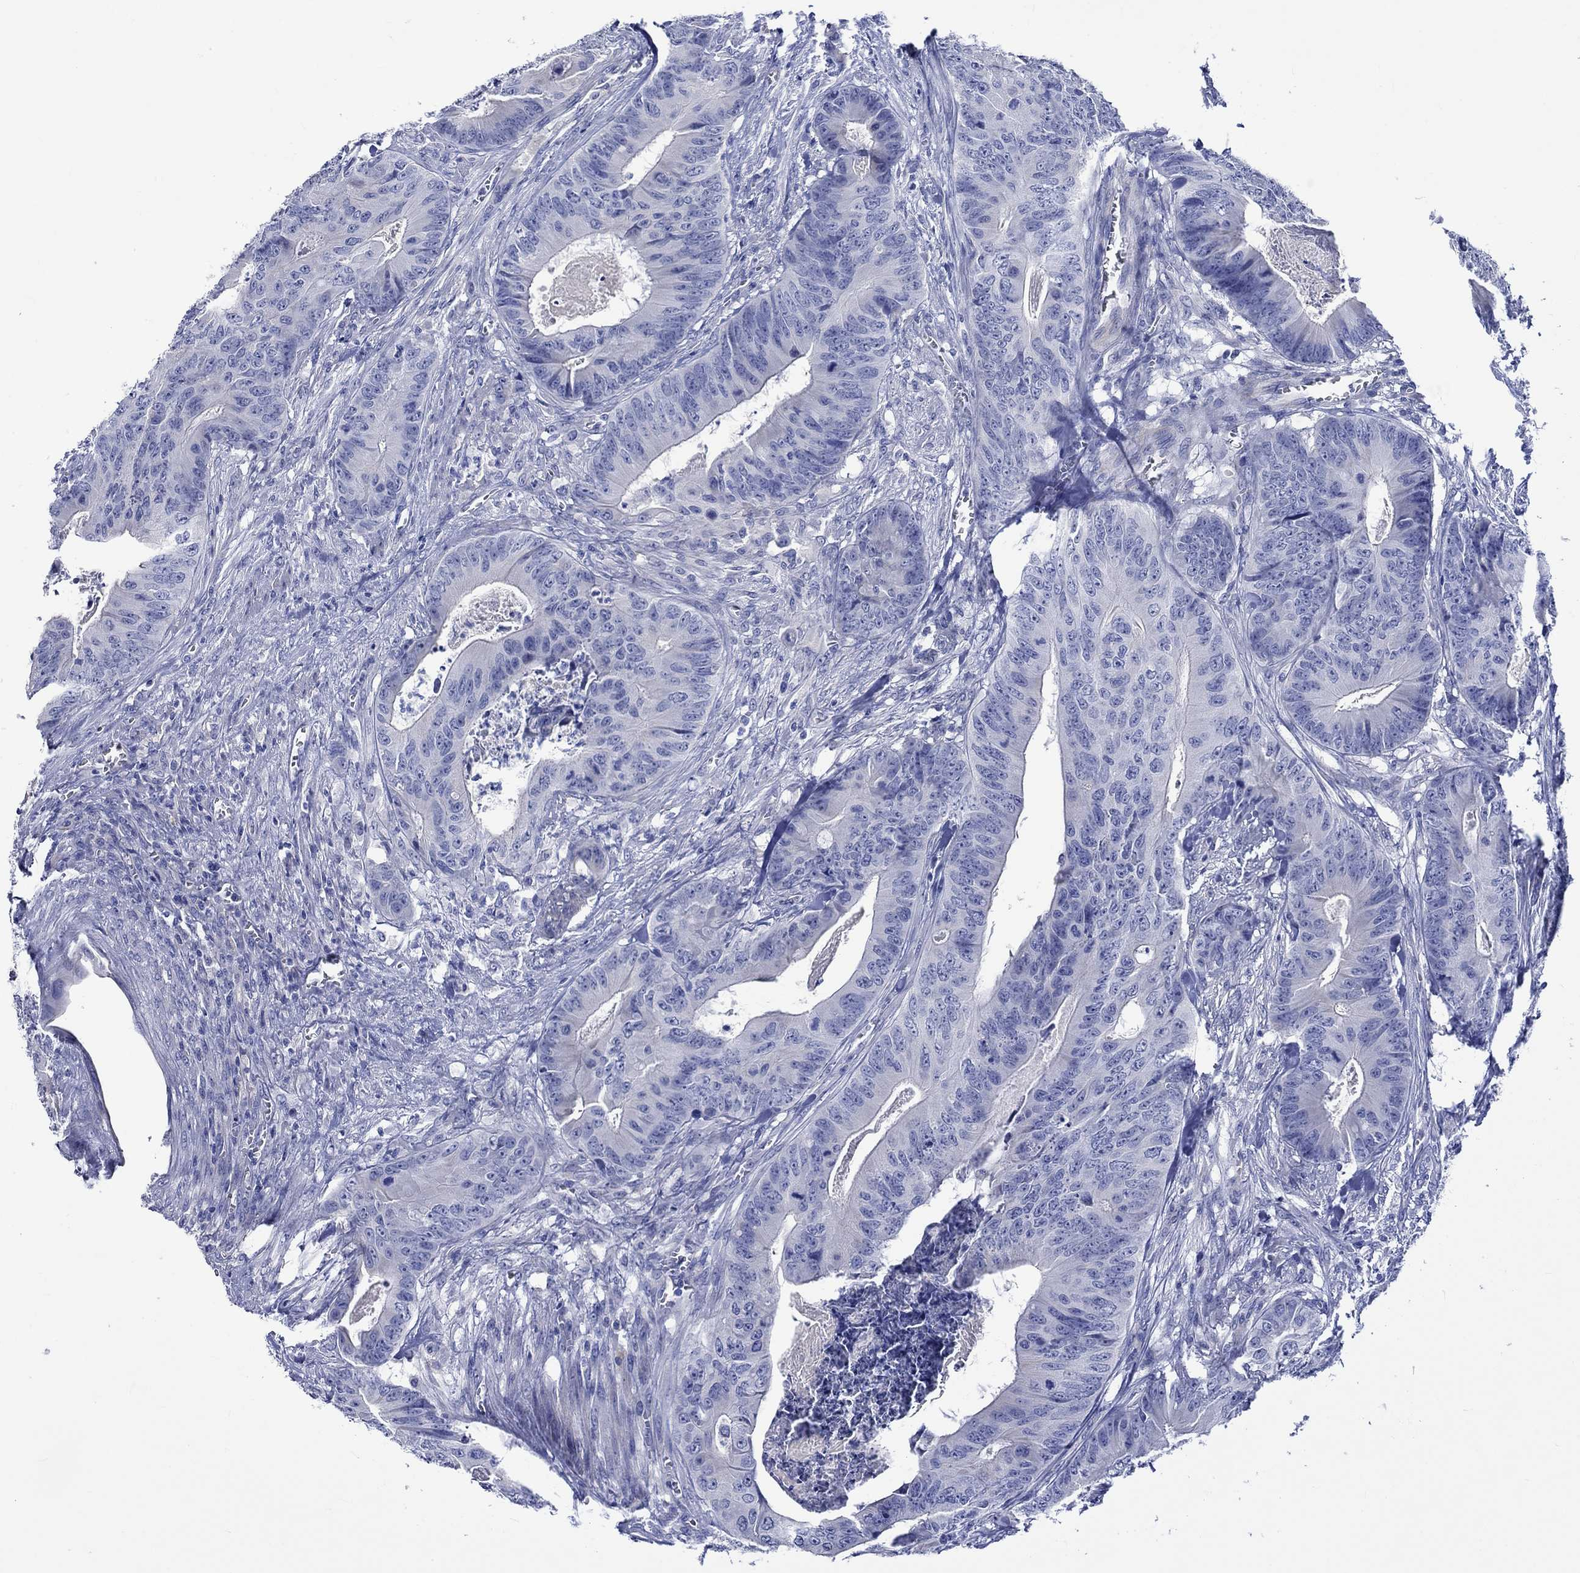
{"staining": {"intensity": "negative", "quantity": "none", "location": "none"}, "tissue": "colorectal cancer", "cell_type": "Tumor cells", "image_type": "cancer", "snomed": [{"axis": "morphology", "description": "Adenocarcinoma, NOS"}, {"axis": "topography", "description": "Colon"}], "caption": "High magnification brightfield microscopy of colorectal adenocarcinoma stained with DAB (brown) and counterstained with hematoxylin (blue): tumor cells show no significant expression.", "gene": "HARBI1", "patient": {"sex": "male", "age": 84}}